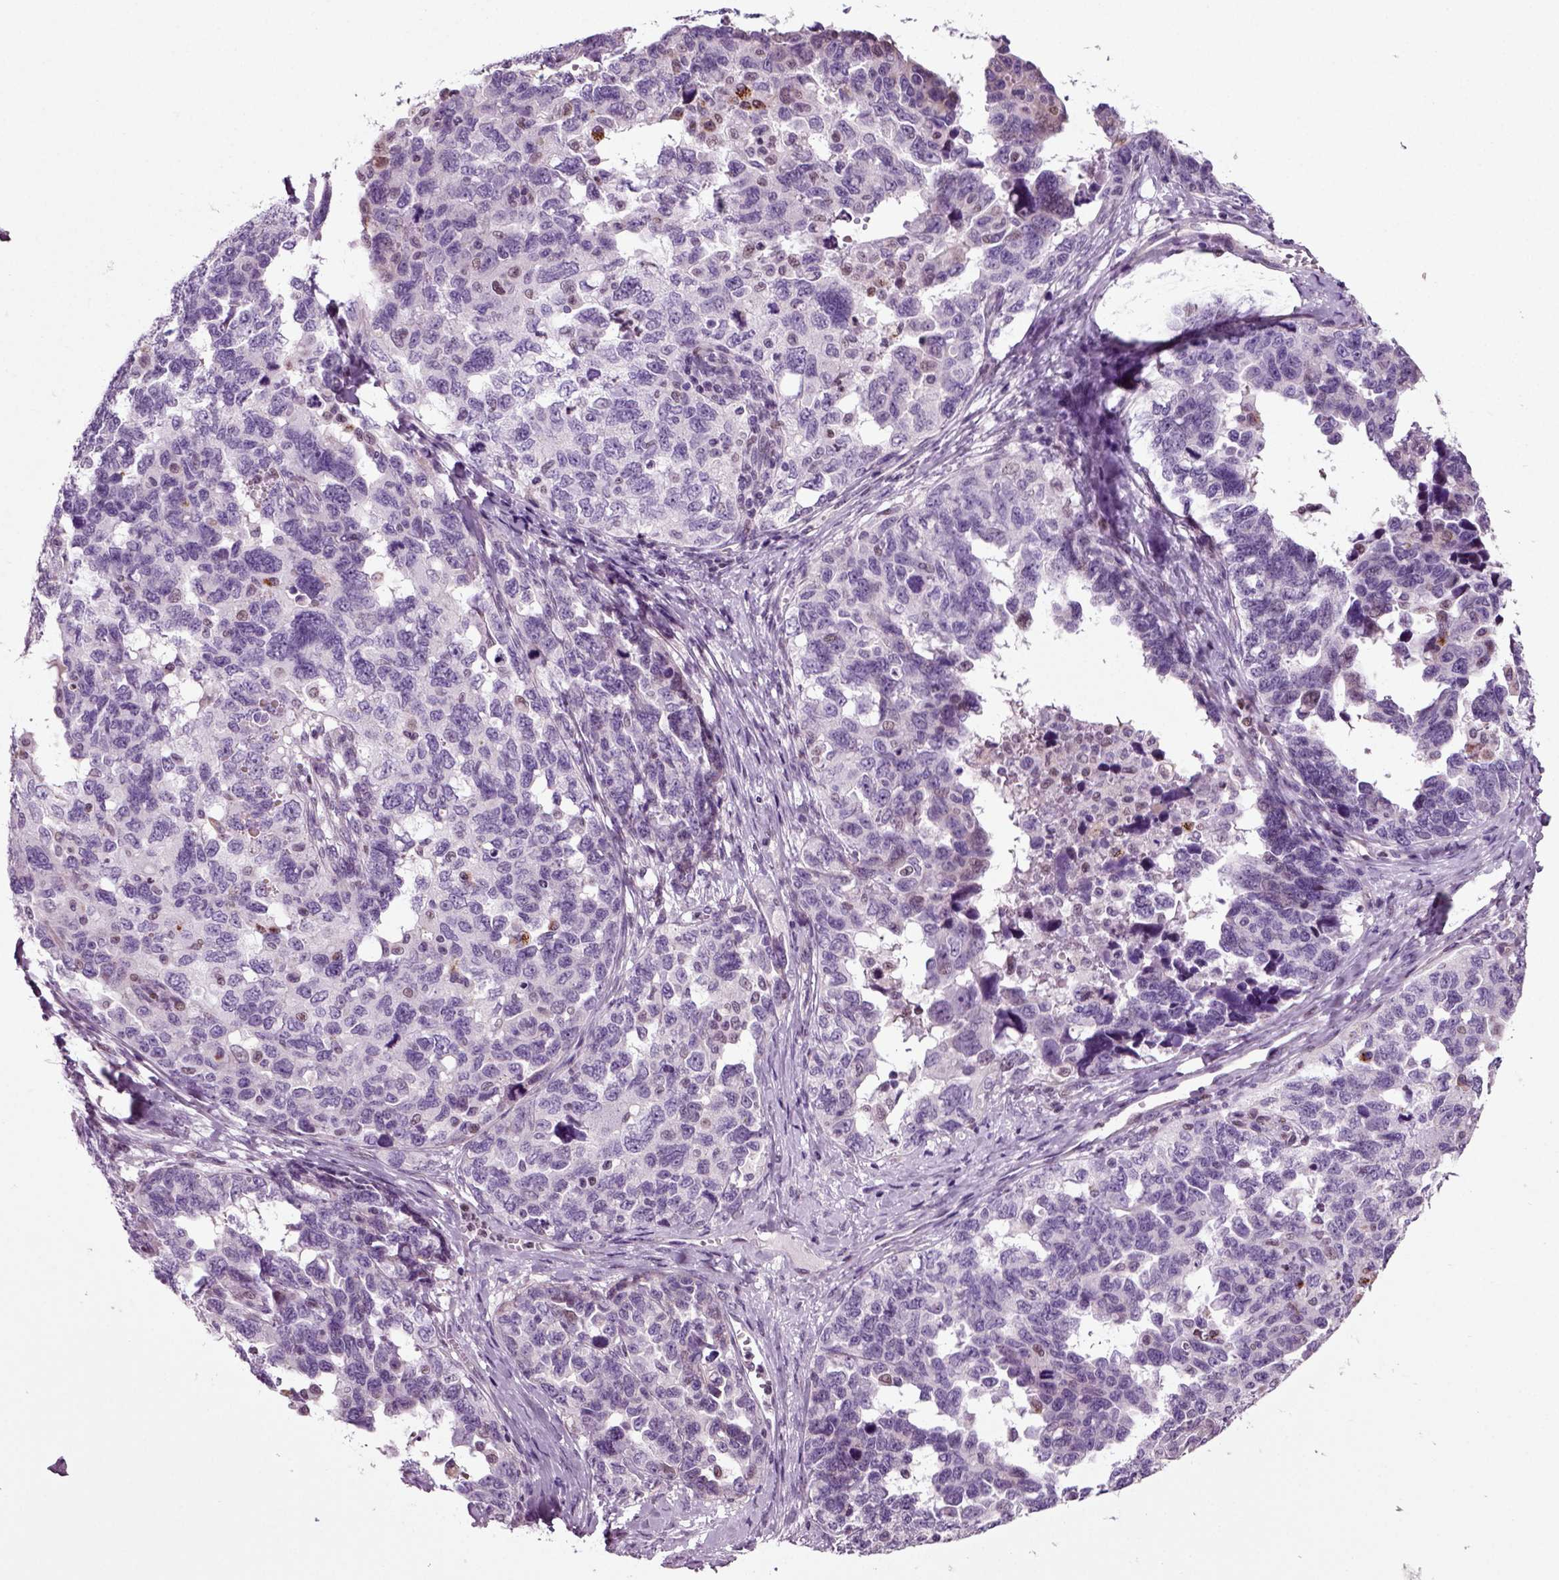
{"staining": {"intensity": "negative", "quantity": "none", "location": "none"}, "tissue": "ovarian cancer", "cell_type": "Tumor cells", "image_type": "cancer", "snomed": [{"axis": "morphology", "description": "Cystadenocarcinoma, serous, NOS"}, {"axis": "topography", "description": "Ovary"}], "caption": "Tumor cells show no significant protein positivity in serous cystadenocarcinoma (ovarian). The staining was performed using DAB (3,3'-diaminobenzidine) to visualize the protein expression in brown, while the nuclei were stained in blue with hematoxylin (Magnification: 20x).", "gene": "ARID3A", "patient": {"sex": "female", "age": 69}}